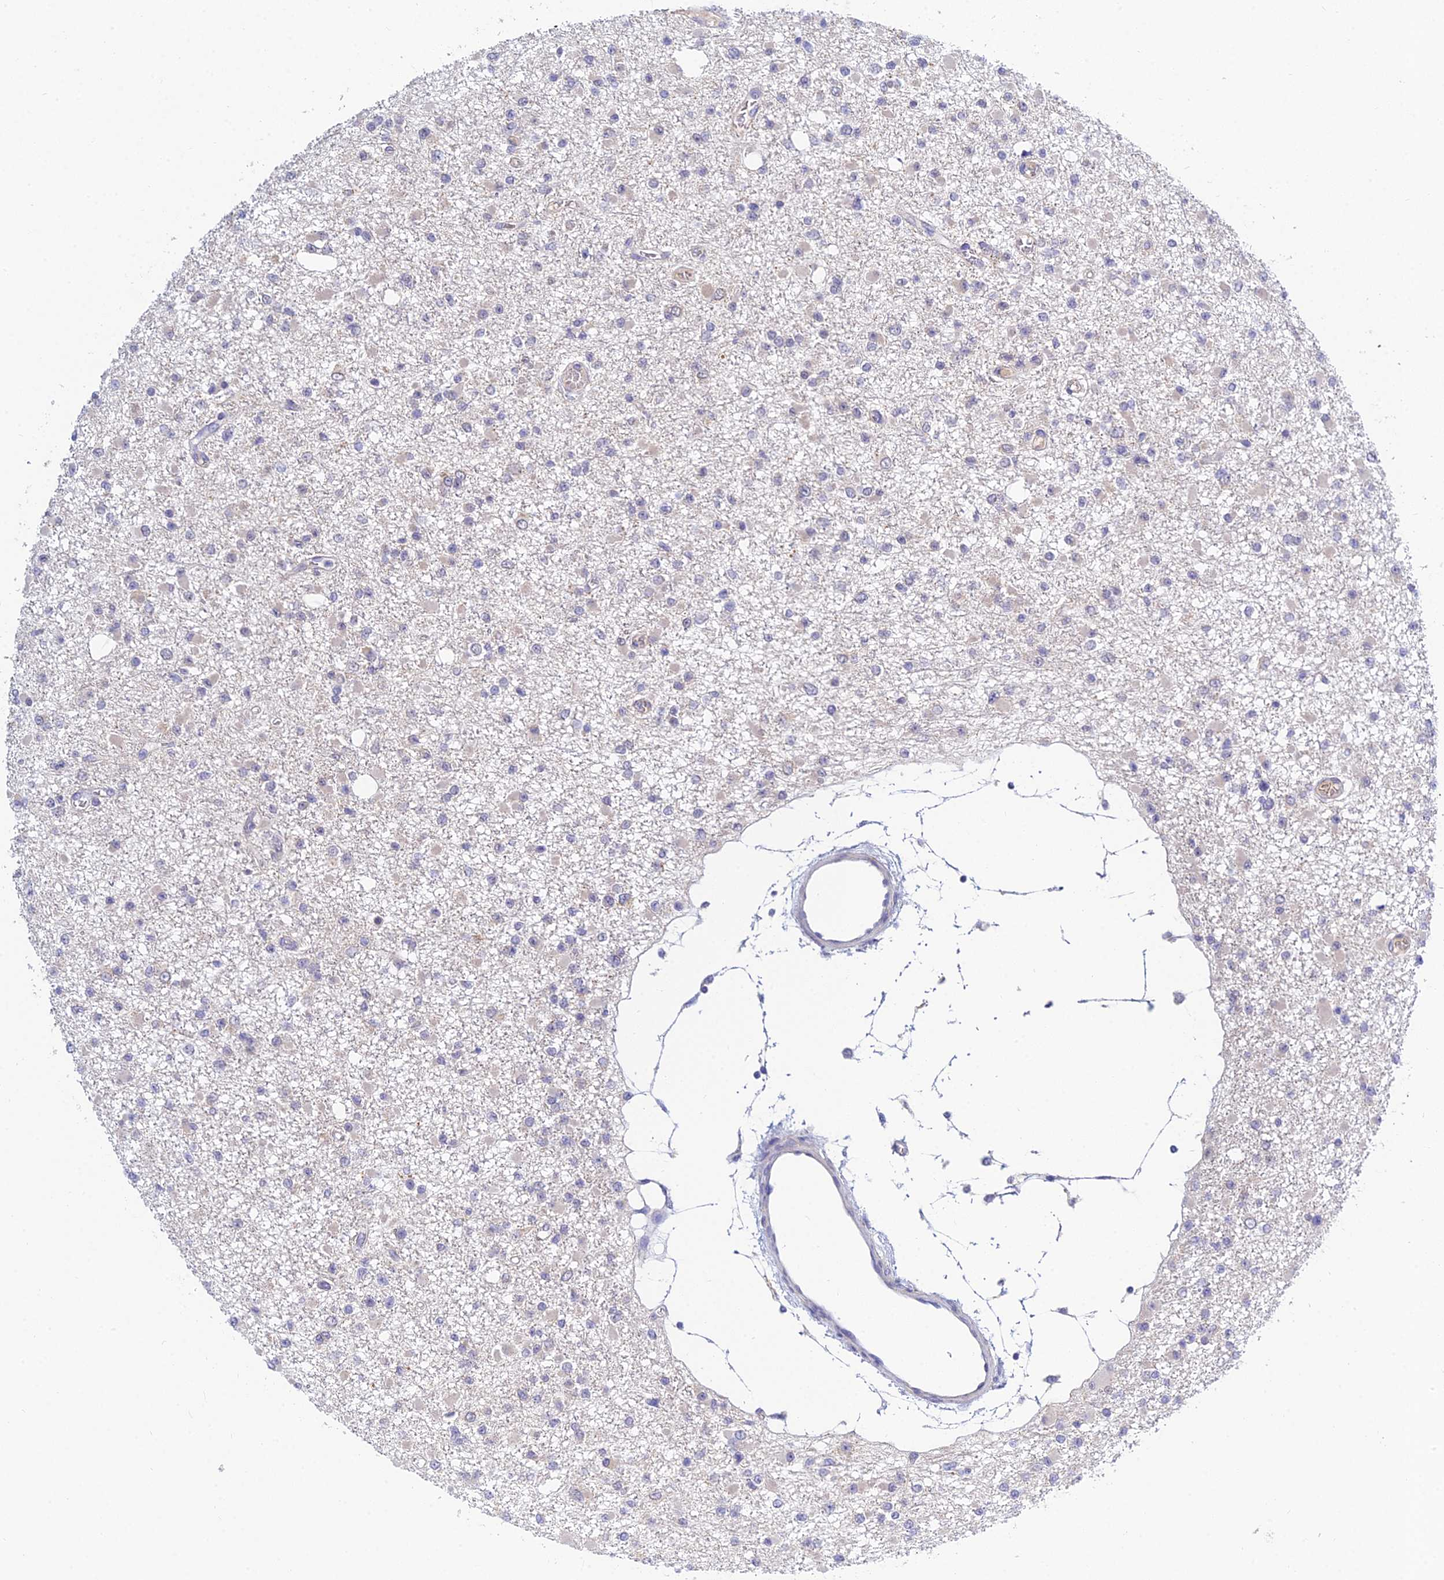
{"staining": {"intensity": "negative", "quantity": "none", "location": "none"}, "tissue": "glioma", "cell_type": "Tumor cells", "image_type": "cancer", "snomed": [{"axis": "morphology", "description": "Glioma, malignant, Low grade"}, {"axis": "topography", "description": "Brain"}], "caption": "A high-resolution photomicrograph shows immunohistochemistry (IHC) staining of low-grade glioma (malignant), which shows no significant expression in tumor cells.", "gene": "HOXB1", "patient": {"sex": "female", "age": 22}}